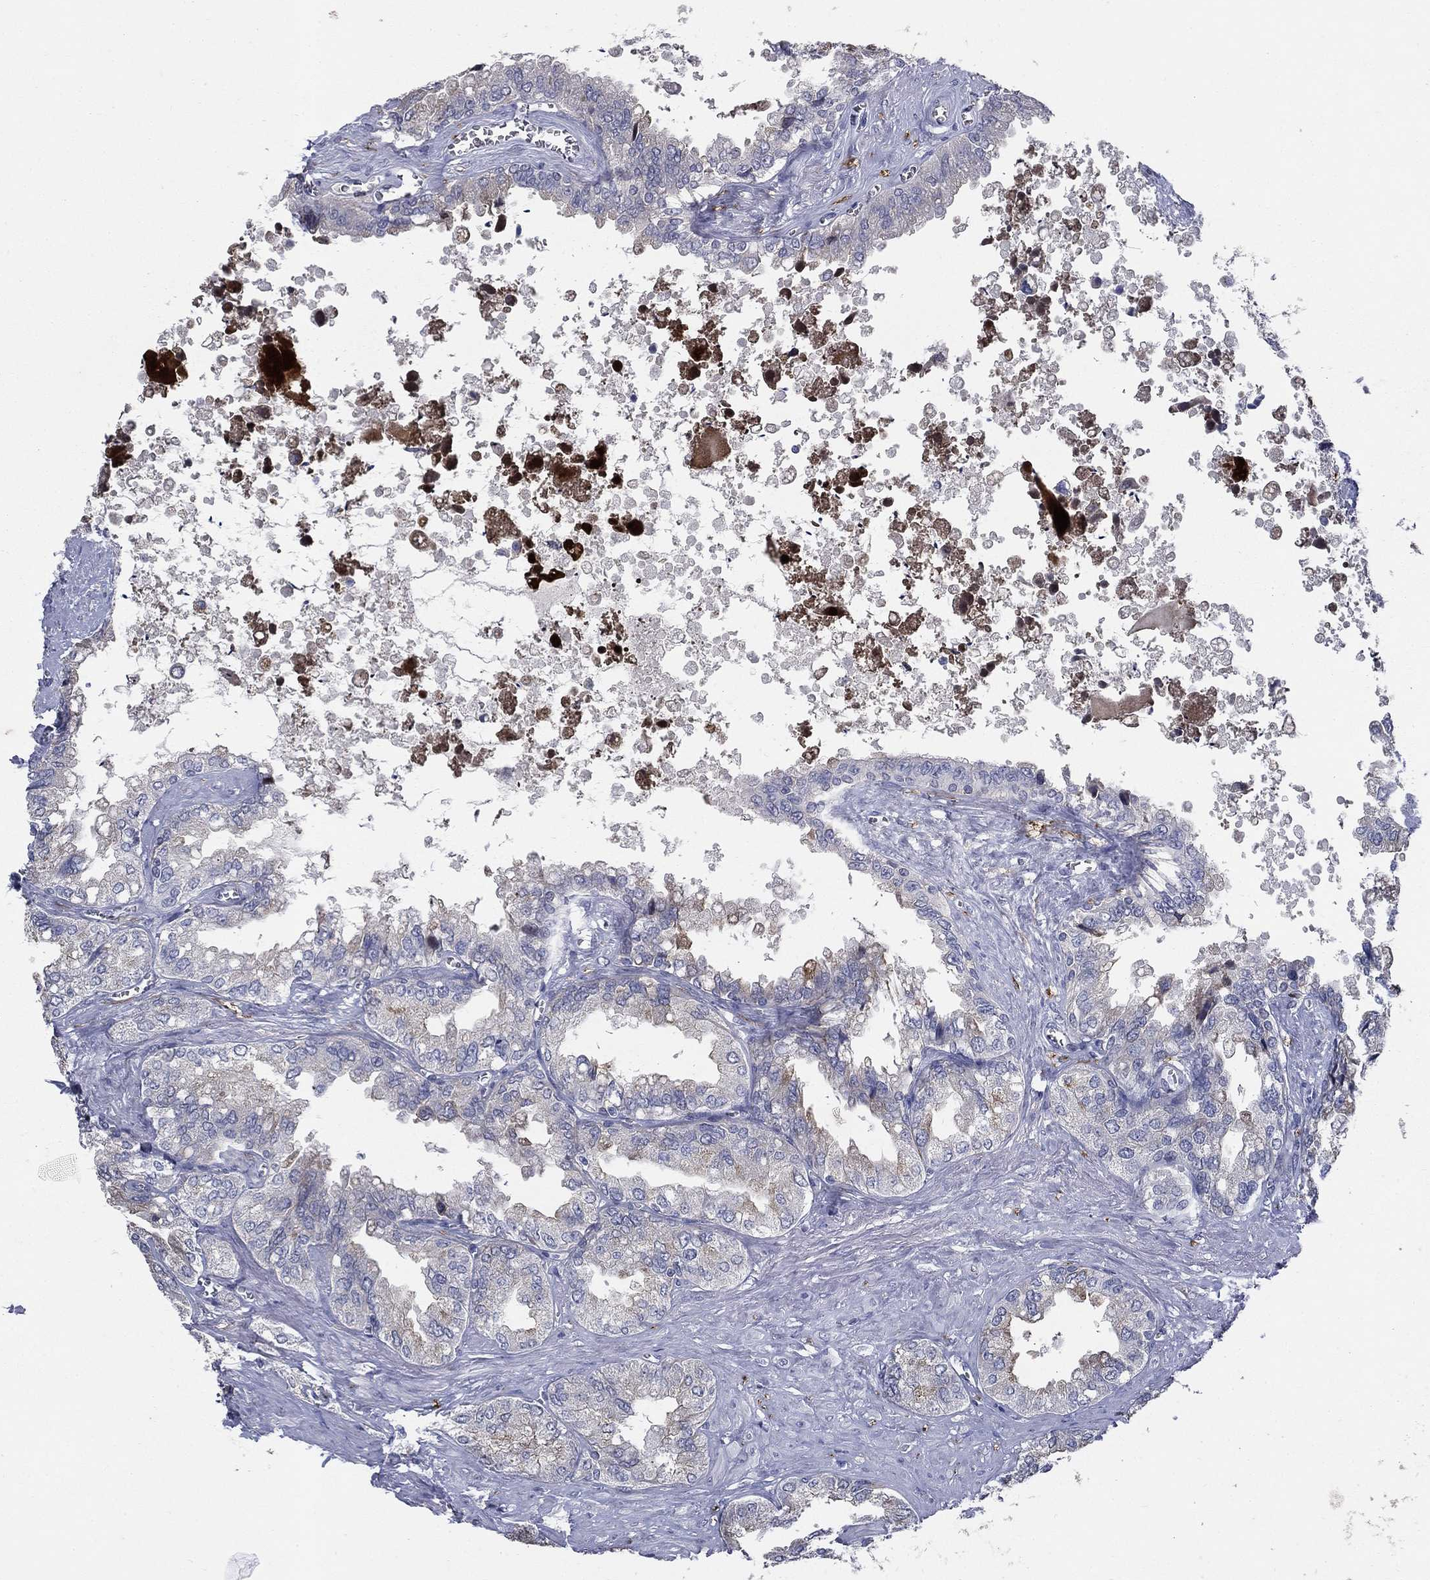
{"staining": {"intensity": "moderate", "quantity": "<25%", "location": "cytoplasmic/membranous"}, "tissue": "seminal vesicle", "cell_type": "Glandular cells", "image_type": "normal", "snomed": [{"axis": "morphology", "description": "Normal tissue, NOS"}, {"axis": "topography", "description": "Seminal veicle"}], "caption": "IHC of unremarkable human seminal vesicle reveals low levels of moderate cytoplasmic/membranous expression in approximately <25% of glandular cells.", "gene": "CD274", "patient": {"sex": "male", "age": 67}}